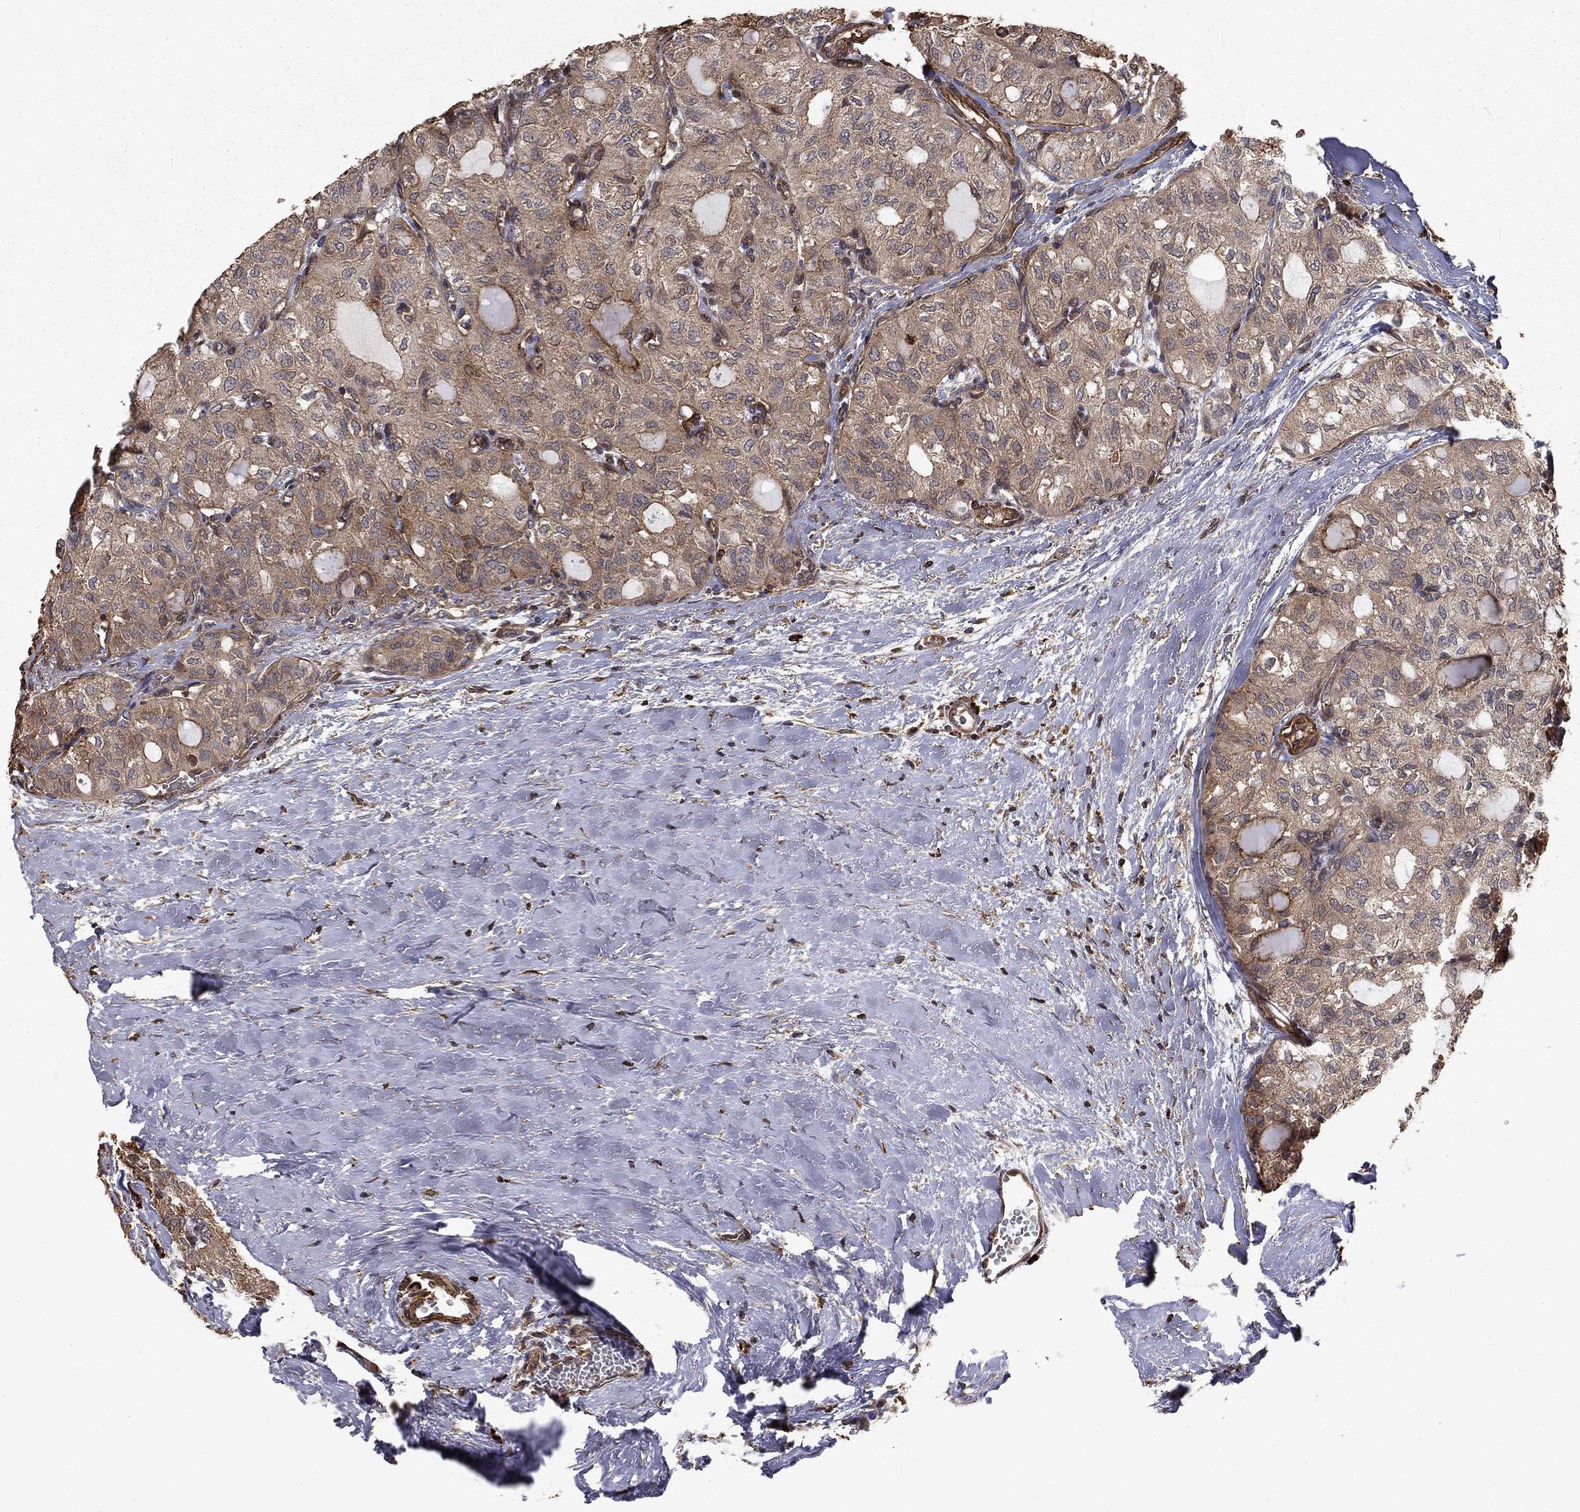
{"staining": {"intensity": "weak", "quantity": "25%-75%", "location": "cytoplasmic/membranous"}, "tissue": "thyroid cancer", "cell_type": "Tumor cells", "image_type": "cancer", "snomed": [{"axis": "morphology", "description": "Follicular adenoma carcinoma, NOS"}, {"axis": "topography", "description": "Thyroid gland"}], "caption": "Thyroid cancer was stained to show a protein in brown. There is low levels of weak cytoplasmic/membranous positivity in about 25%-75% of tumor cells.", "gene": "HABP4", "patient": {"sex": "male", "age": 75}}